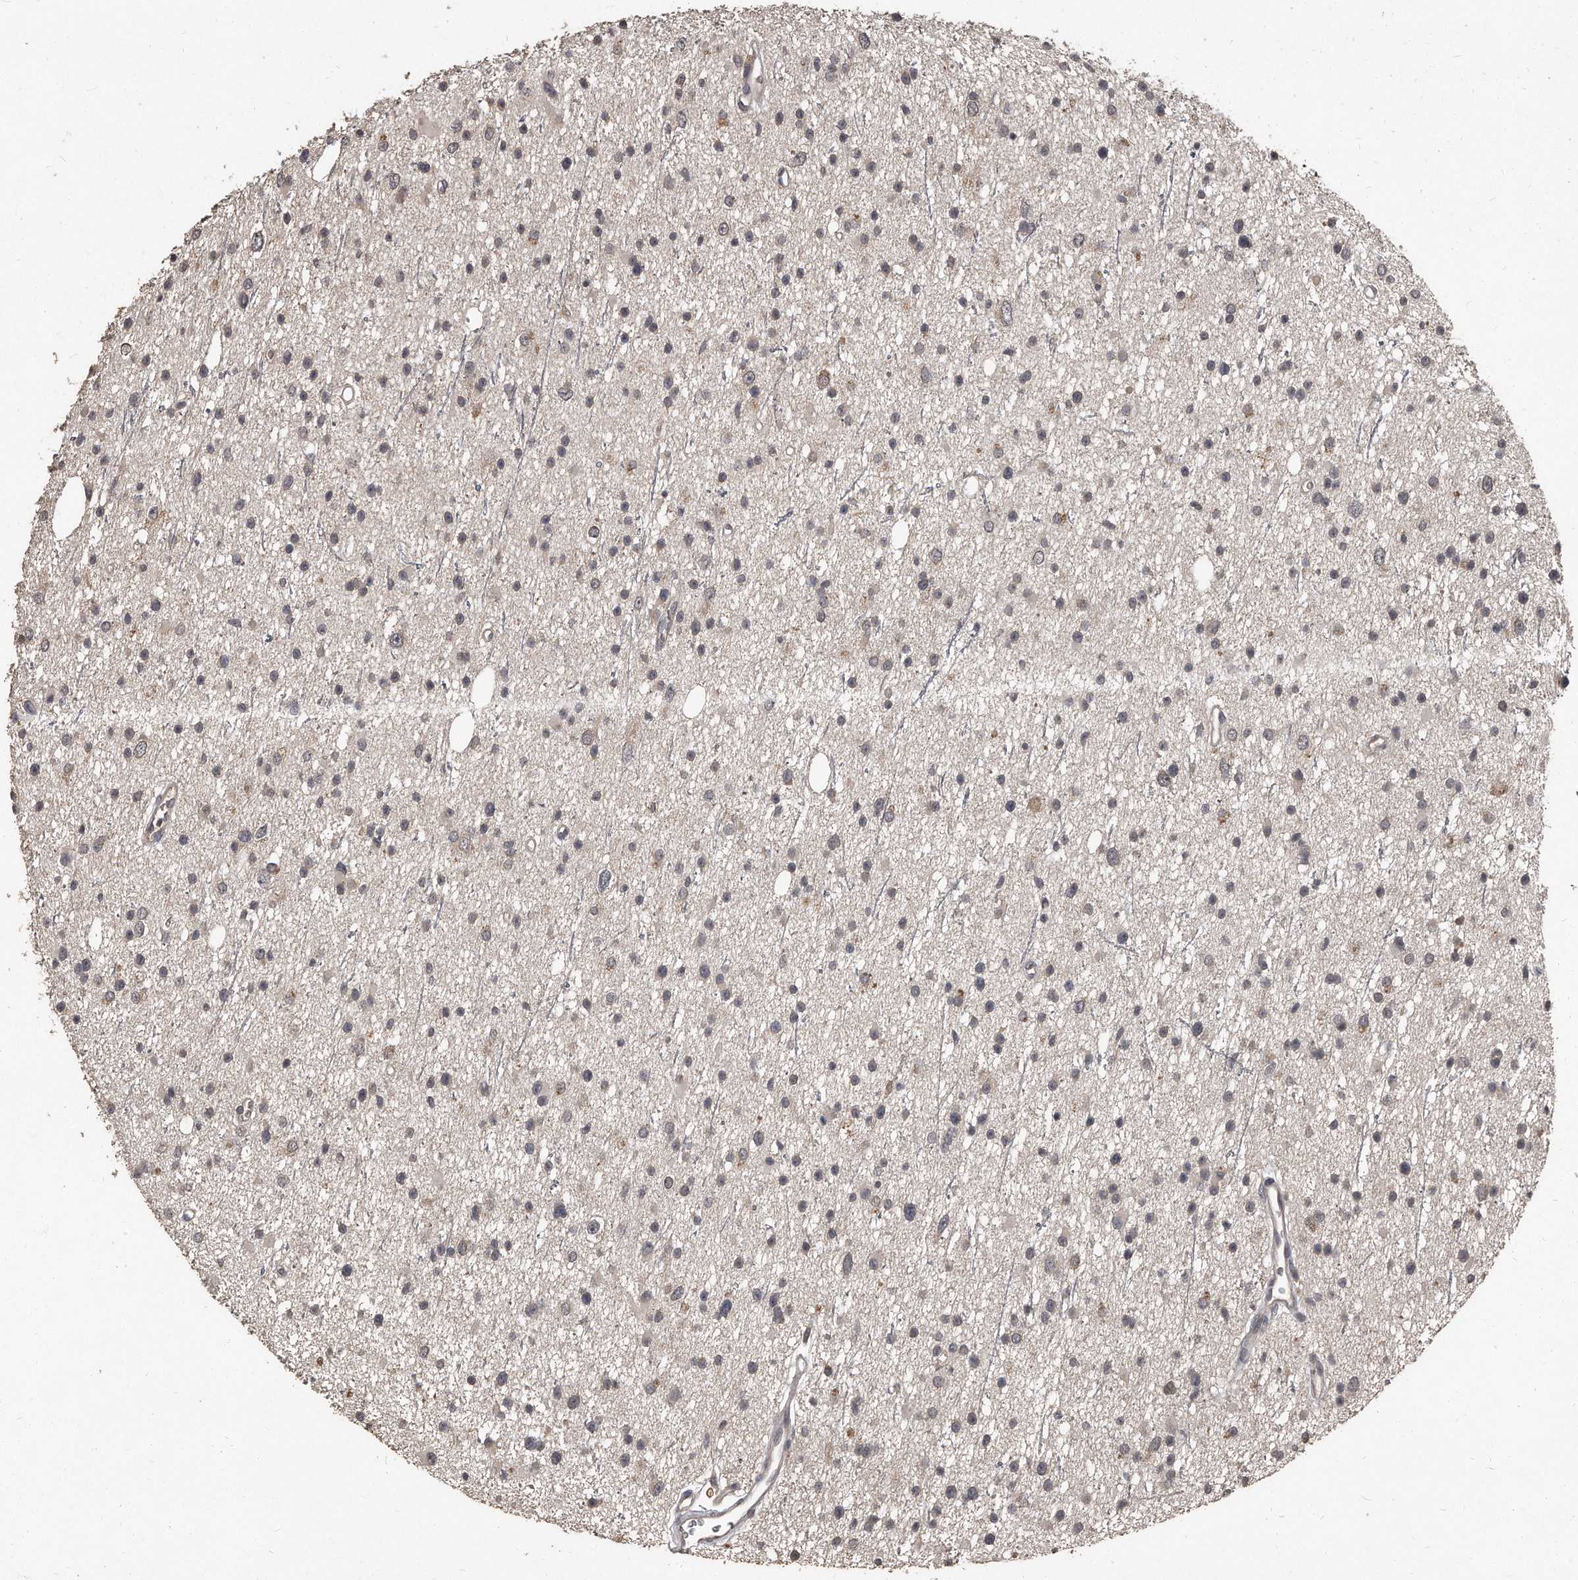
{"staining": {"intensity": "weak", "quantity": "<25%", "location": "cytoplasmic/membranous"}, "tissue": "glioma", "cell_type": "Tumor cells", "image_type": "cancer", "snomed": [{"axis": "morphology", "description": "Glioma, malignant, Low grade"}, {"axis": "topography", "description": "Cerebral cortex"}], "caption": "Tumor cells show no significant positivity in malignant low-grade glioma.", "gene": "GRB10", "patient": {"sex": "female", "age": 39}}